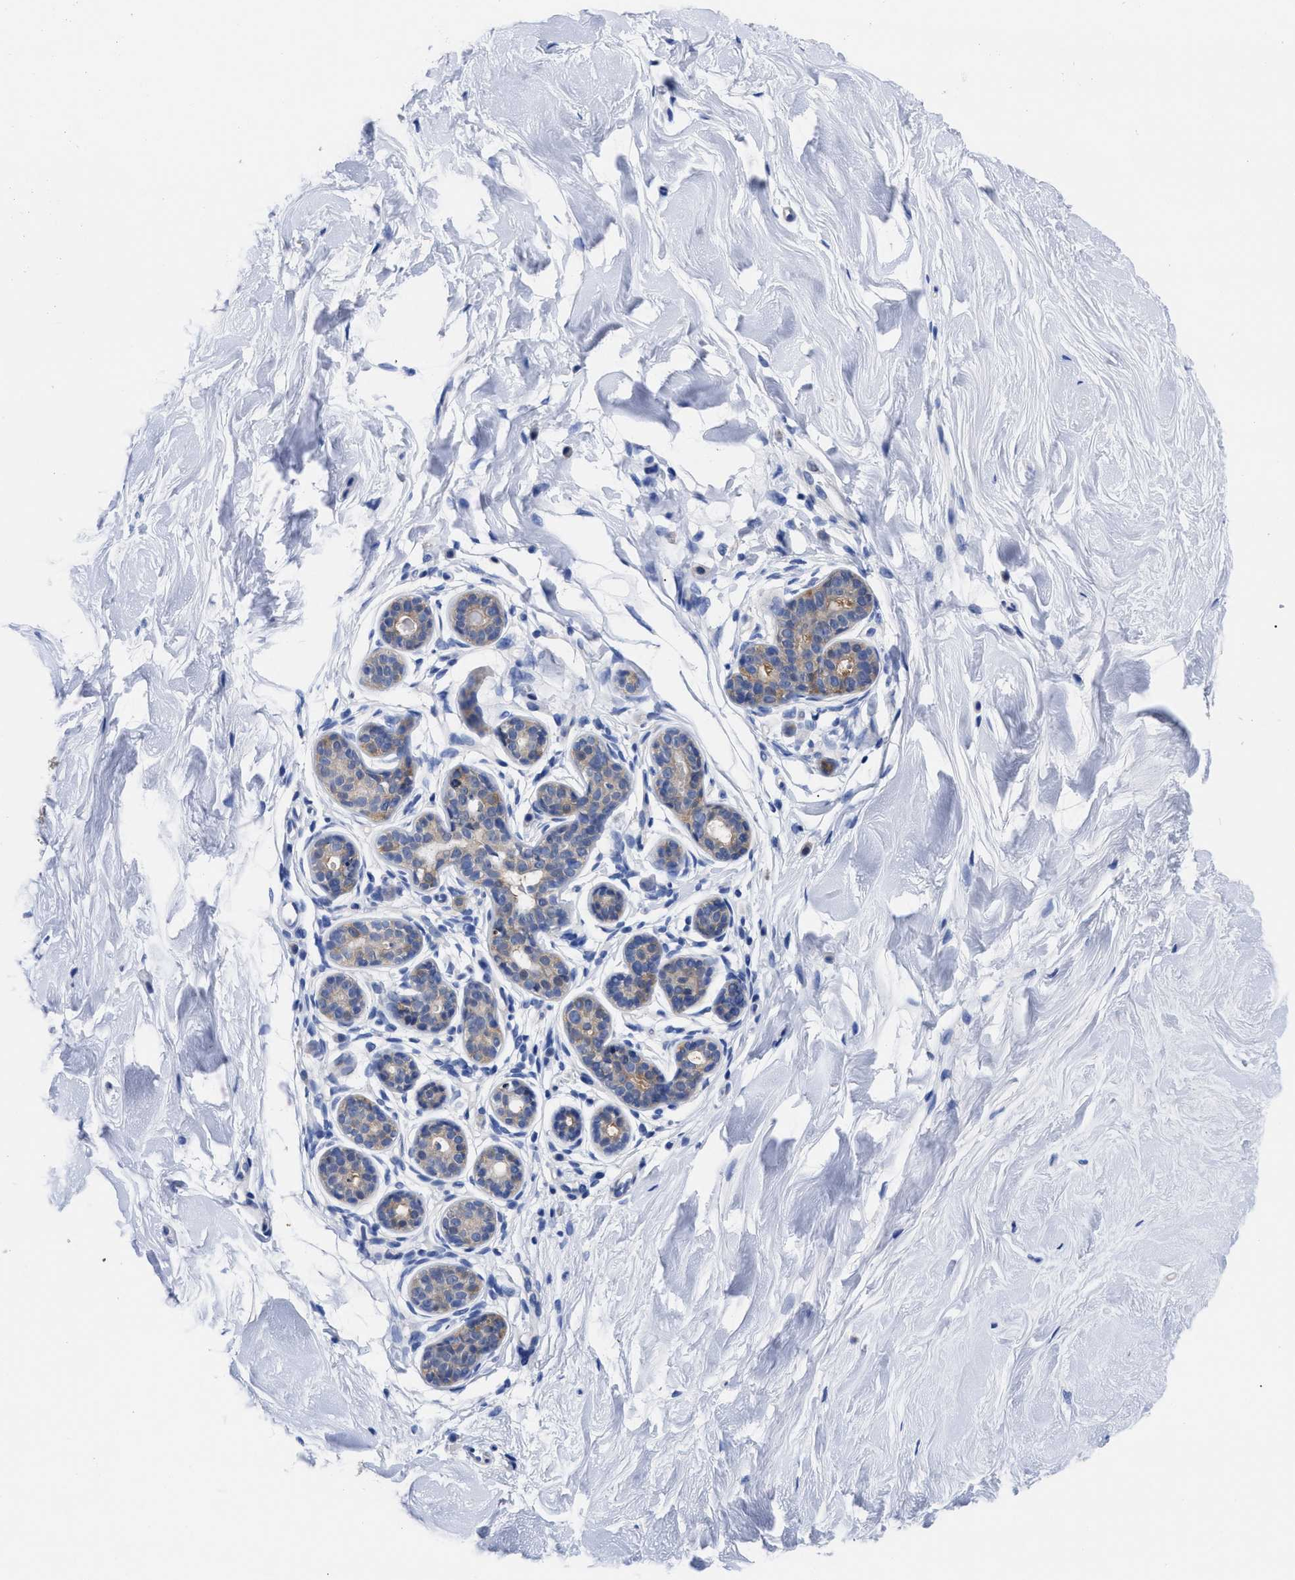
{"staining": {"intensity": "negative", "quantity": "none", "location": "none"}, "tissue": "breast", "cell_type": "Adipocytes", "image_type": "normal", "snomed": [{"axis": "morphology", "description": "Normal tissue, NOS"}, {"axis": "topography", "description": "Breast"}], "caption": "Immunohistochemical staining of normal breast demonstrates no significant positivity in adipocytes.", "gene": "RBKS", "patient": {"sex": "female", "age": 22}}